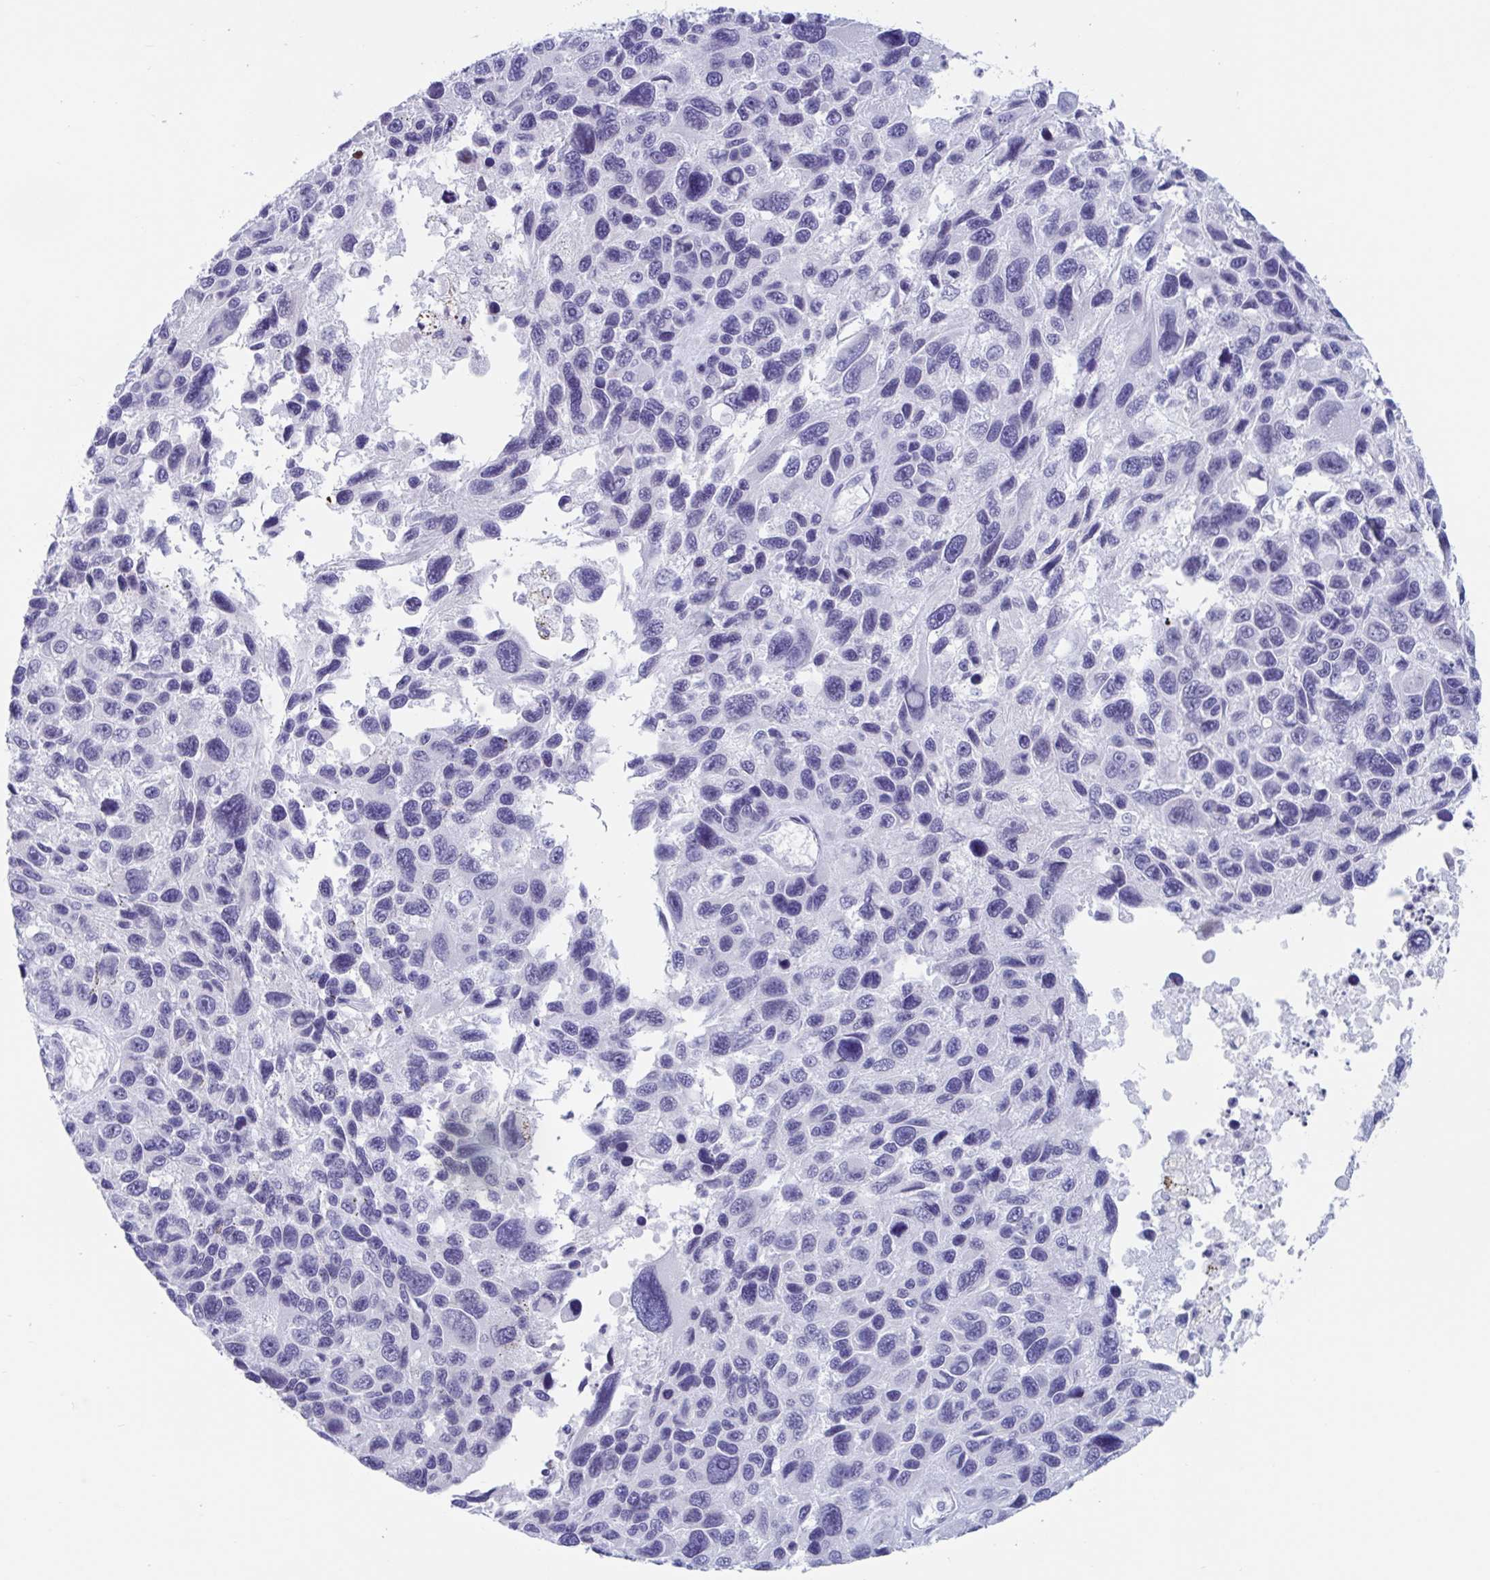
{"staining": {"intensity": "negative", "quantity": "none", "location": "none"}, "tissue": "melanoma", "cell_type": "Tumor cells", "image_type": "cancer", "snomed": [{"axis": "morphology", "description": "Malignant melanoma, NOS"}, {"axis": "topography", "description": "Skin"}], "caption": "Tumor cells are negative for protein expression in human malignant melanoma.", "gene": "CDX4", "patient": {"sex": "male", "age": 53}}